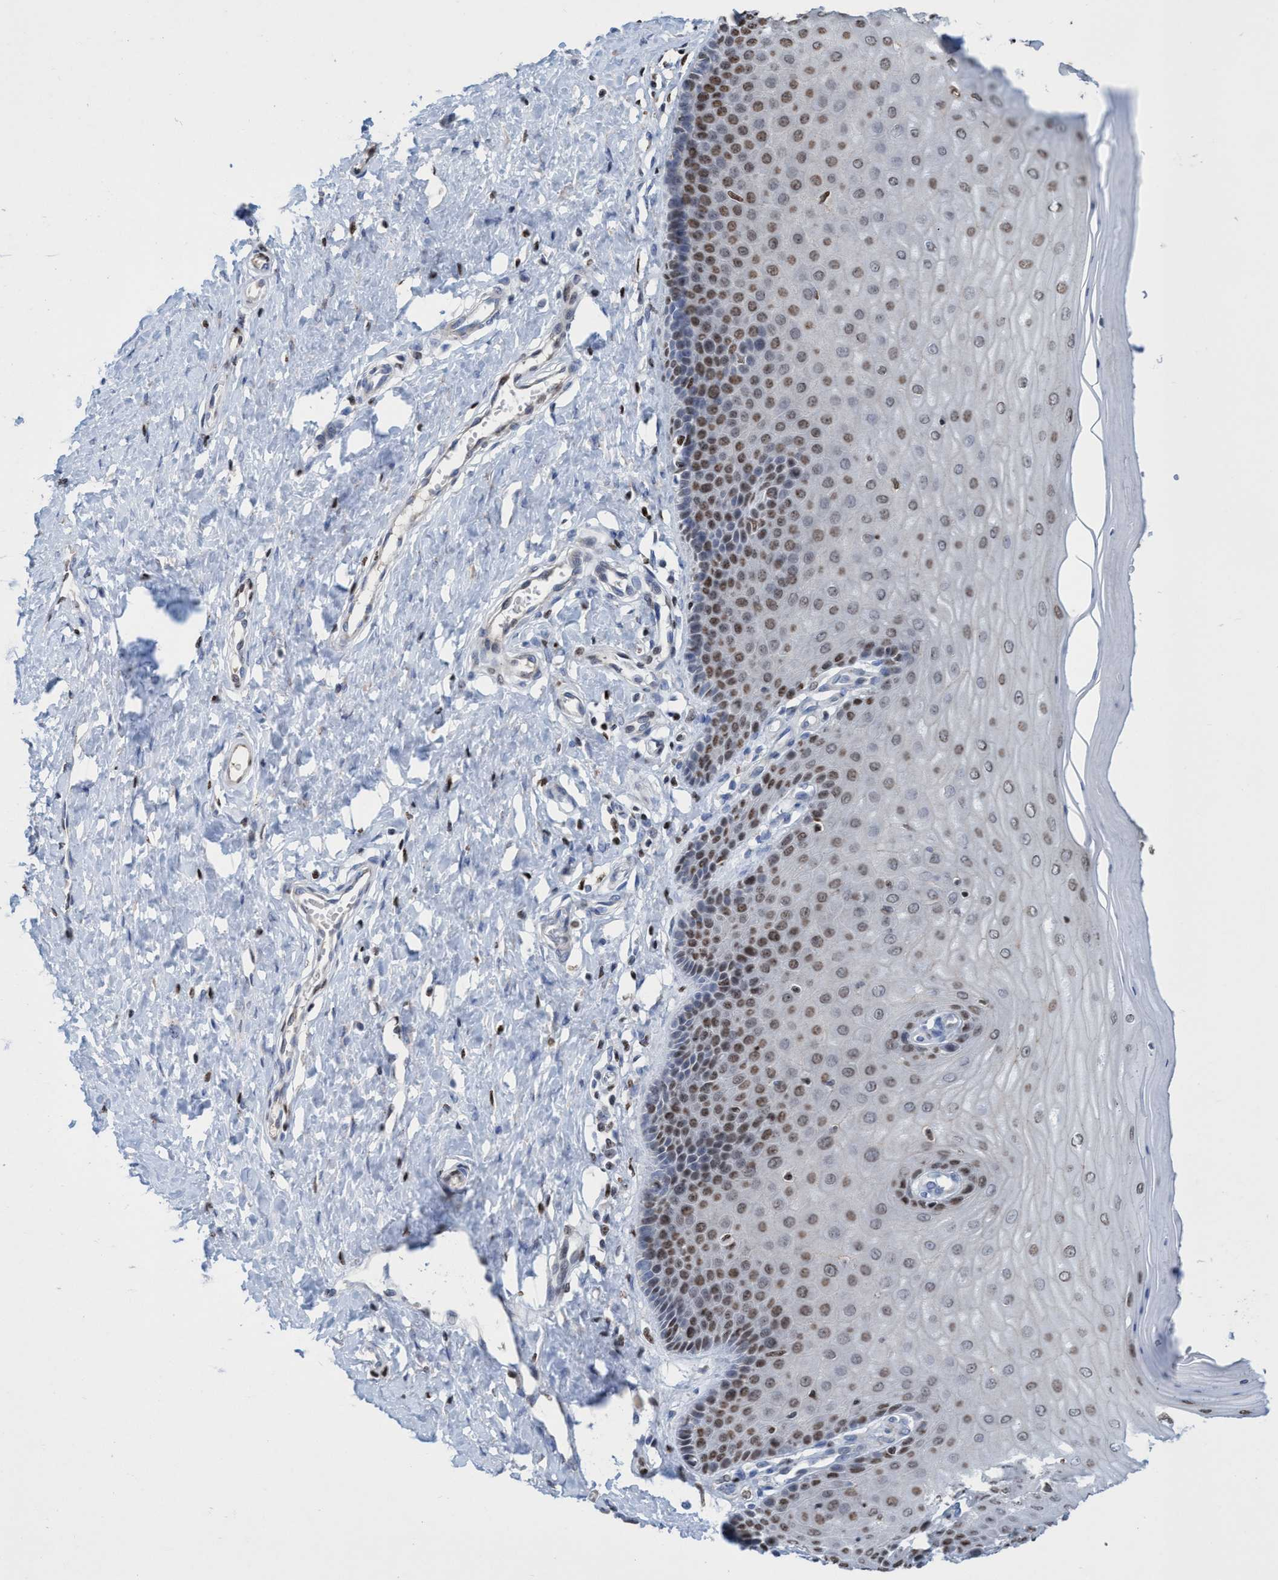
{"staining": {"intensity": "weak", "quantity": "25%-75%", "location": "cytoplasmic/membranous,nuclear"}, "tissue": "cervix", "cell_type": "Glandular cells", "image_type": "normal", "snomed": [{"axis": "morphology", "description": "Normal tissue, NOS"}, {"axis": "topography", "description": "Cervix"}], "caption": "Immunohistochemistry (IHC) of unremarkable human cervix displays low levels of weak cytoplasmic/membranous,nuclear expression in approximately 25%-75% of glandular cells.", "gene": "CBX2", "patient": {"sex": "female", "age": 55}}